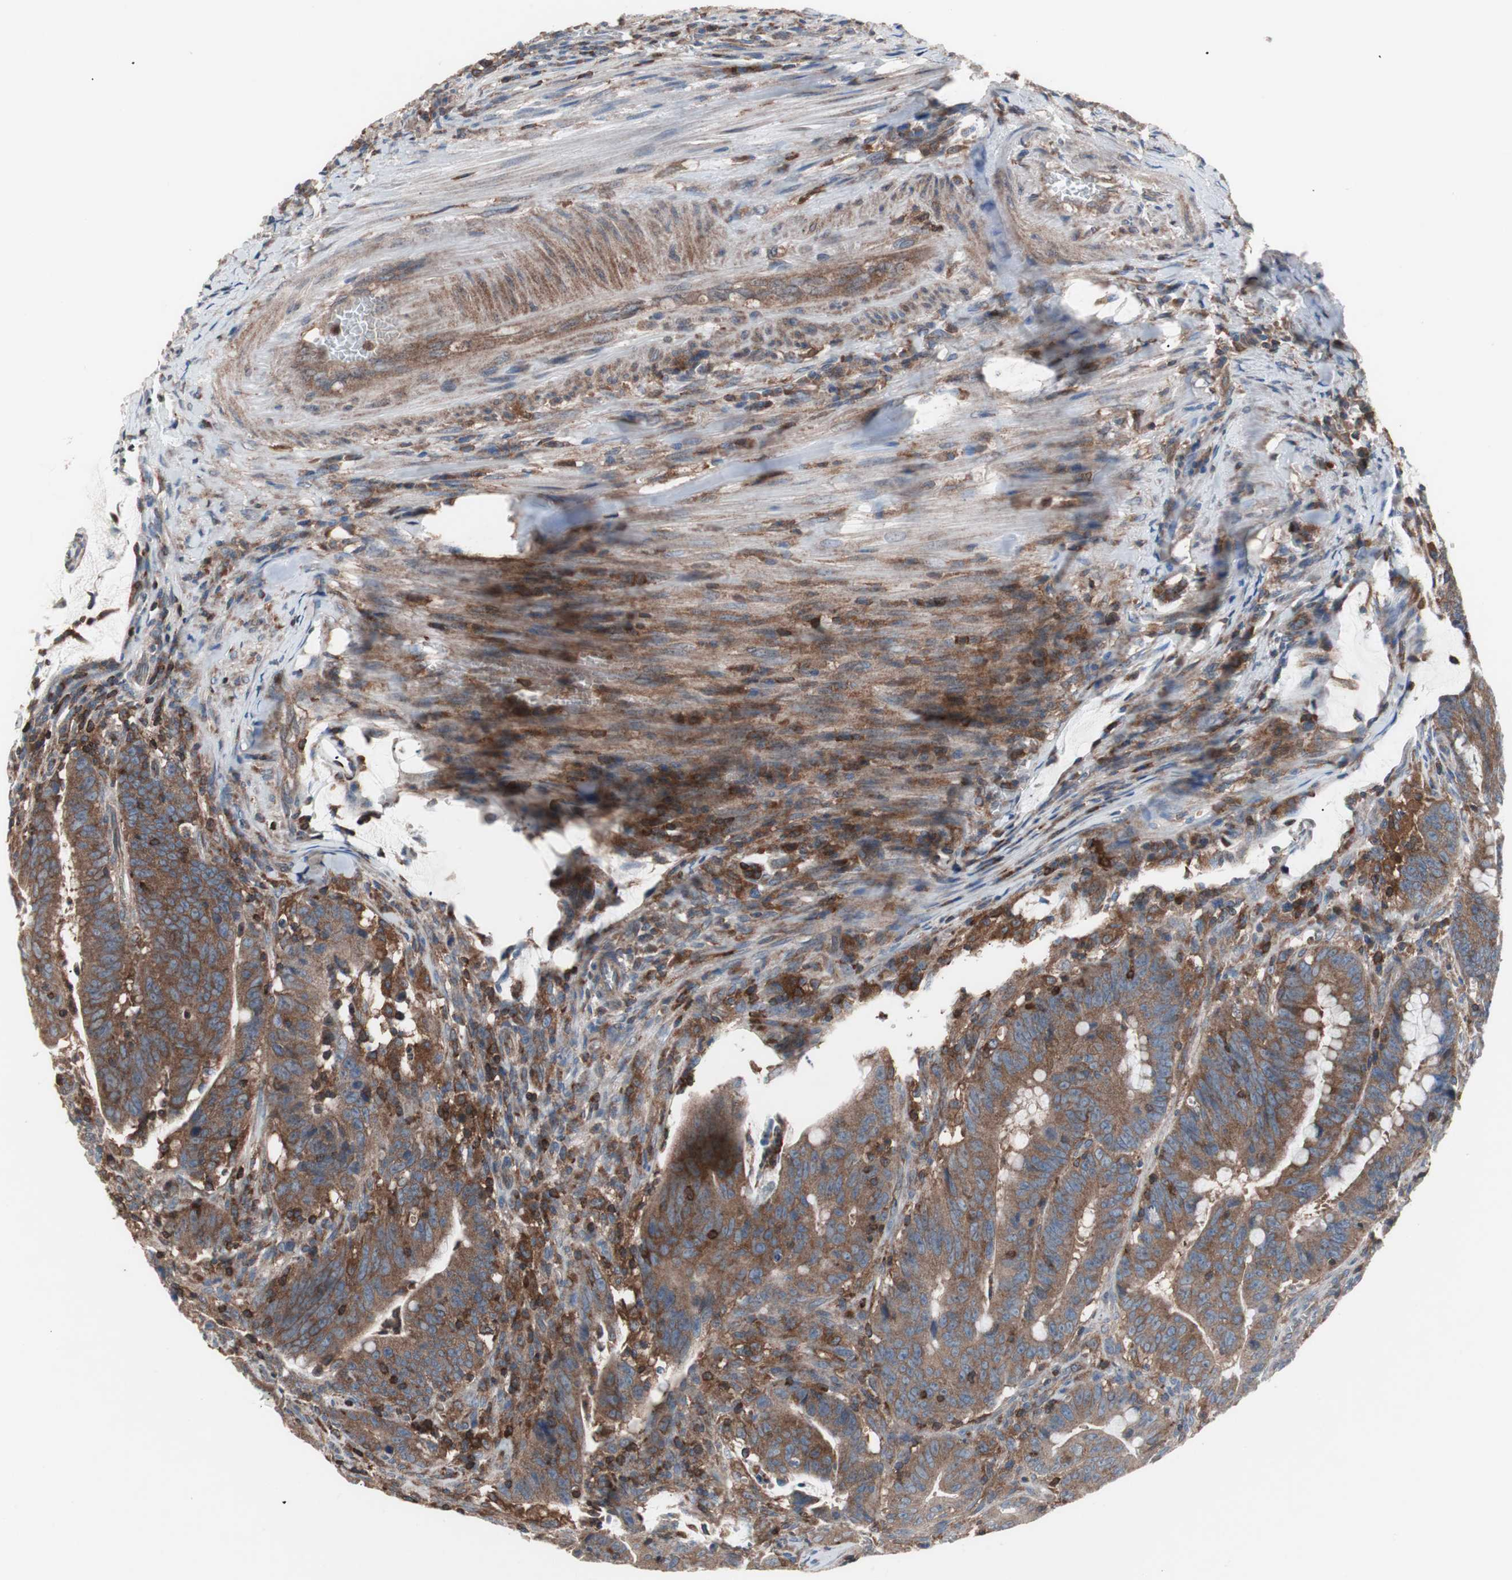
{"staining": {"intensity": "strong", "quantity": ">75%", "location": "cytoplasmic/membranous"}, "tissue": "colorectal cancer", "cell_type": "Tumor cells", "image_type": "cancer", "snomed": [{"axis": "morphology", "description": "Adenocarcinoma, NOS"}, {"axis": "topography", "description": "Colon"}], "caption": "Immunohistochemistry micrograph of colorectal cancer (adenocarcinoma) stained for a protein (brown), which displays high levels of strong cytoplasmic/membranous positivity in about >75% of tumor cells.", "gene": "PIK3R1", "patient": {"sex": "male", "age": 45}}